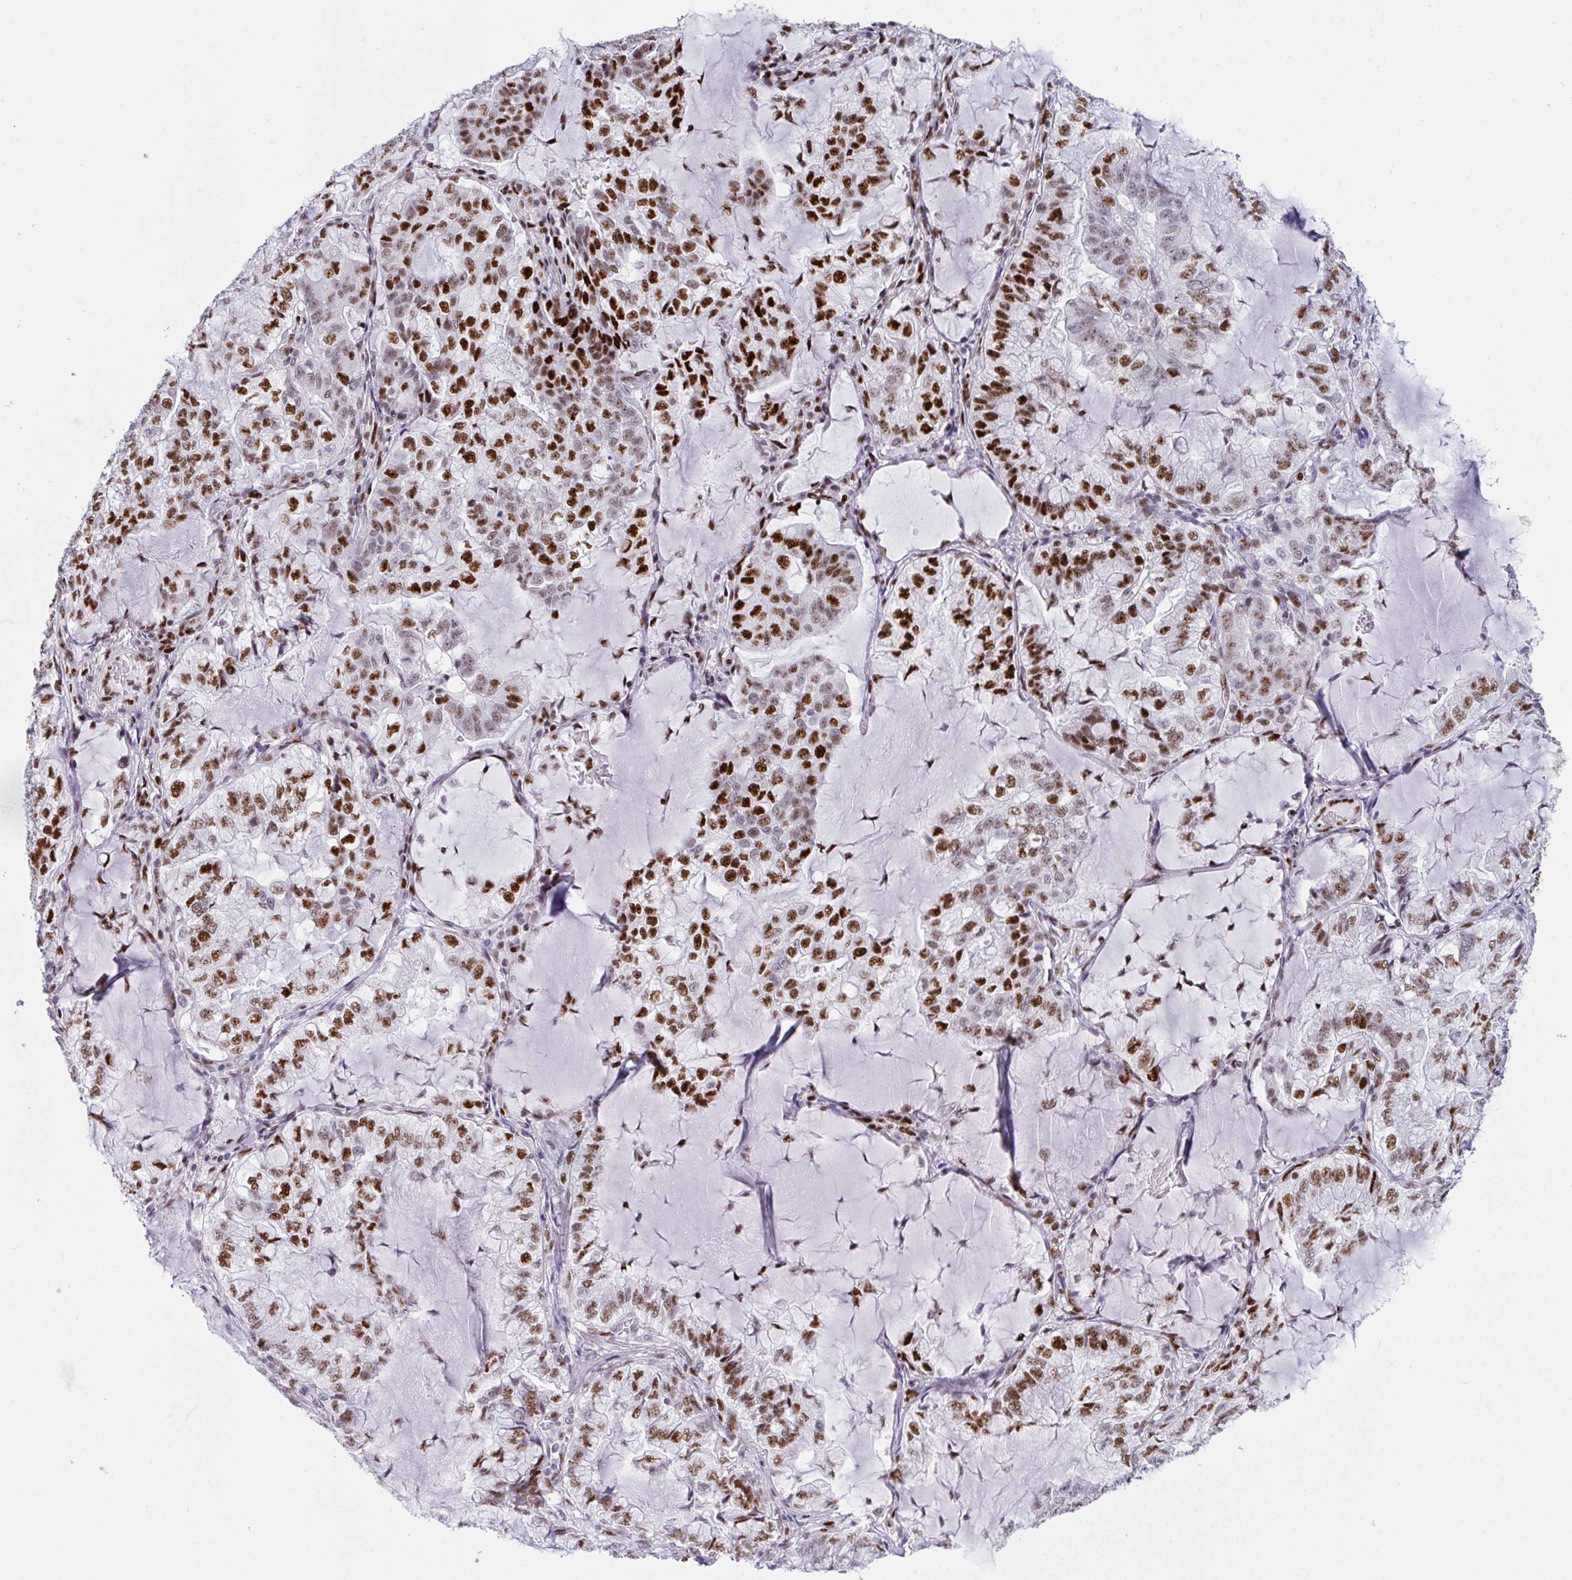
{"staining": {"intensity": "strong", "quantity": "25%-75%", "location": "nuclear"}, "tissue": "lung cancer", "cell_type": "Tumor cells", "image_type": "cancer", "snomed": [{"axis": "morphology", "description": "Adenocarcinoma, NOS"}, {"axis": "topography", "description": "Lymph node"}, {"axis": "topography", "description": "Lung"}], "caption": "A brown stain shows strong nuclear staining of a protein in human lung adenocarcinoma tumor cells. The protein is stained brown, and the nuclei are stained in blue (DAB (3,3'-diaminobenzidine) IHC with brightfield microscopy, high magnification).", "gene": "IKZF2", "patient": {"sex": "male", "age": 66}}